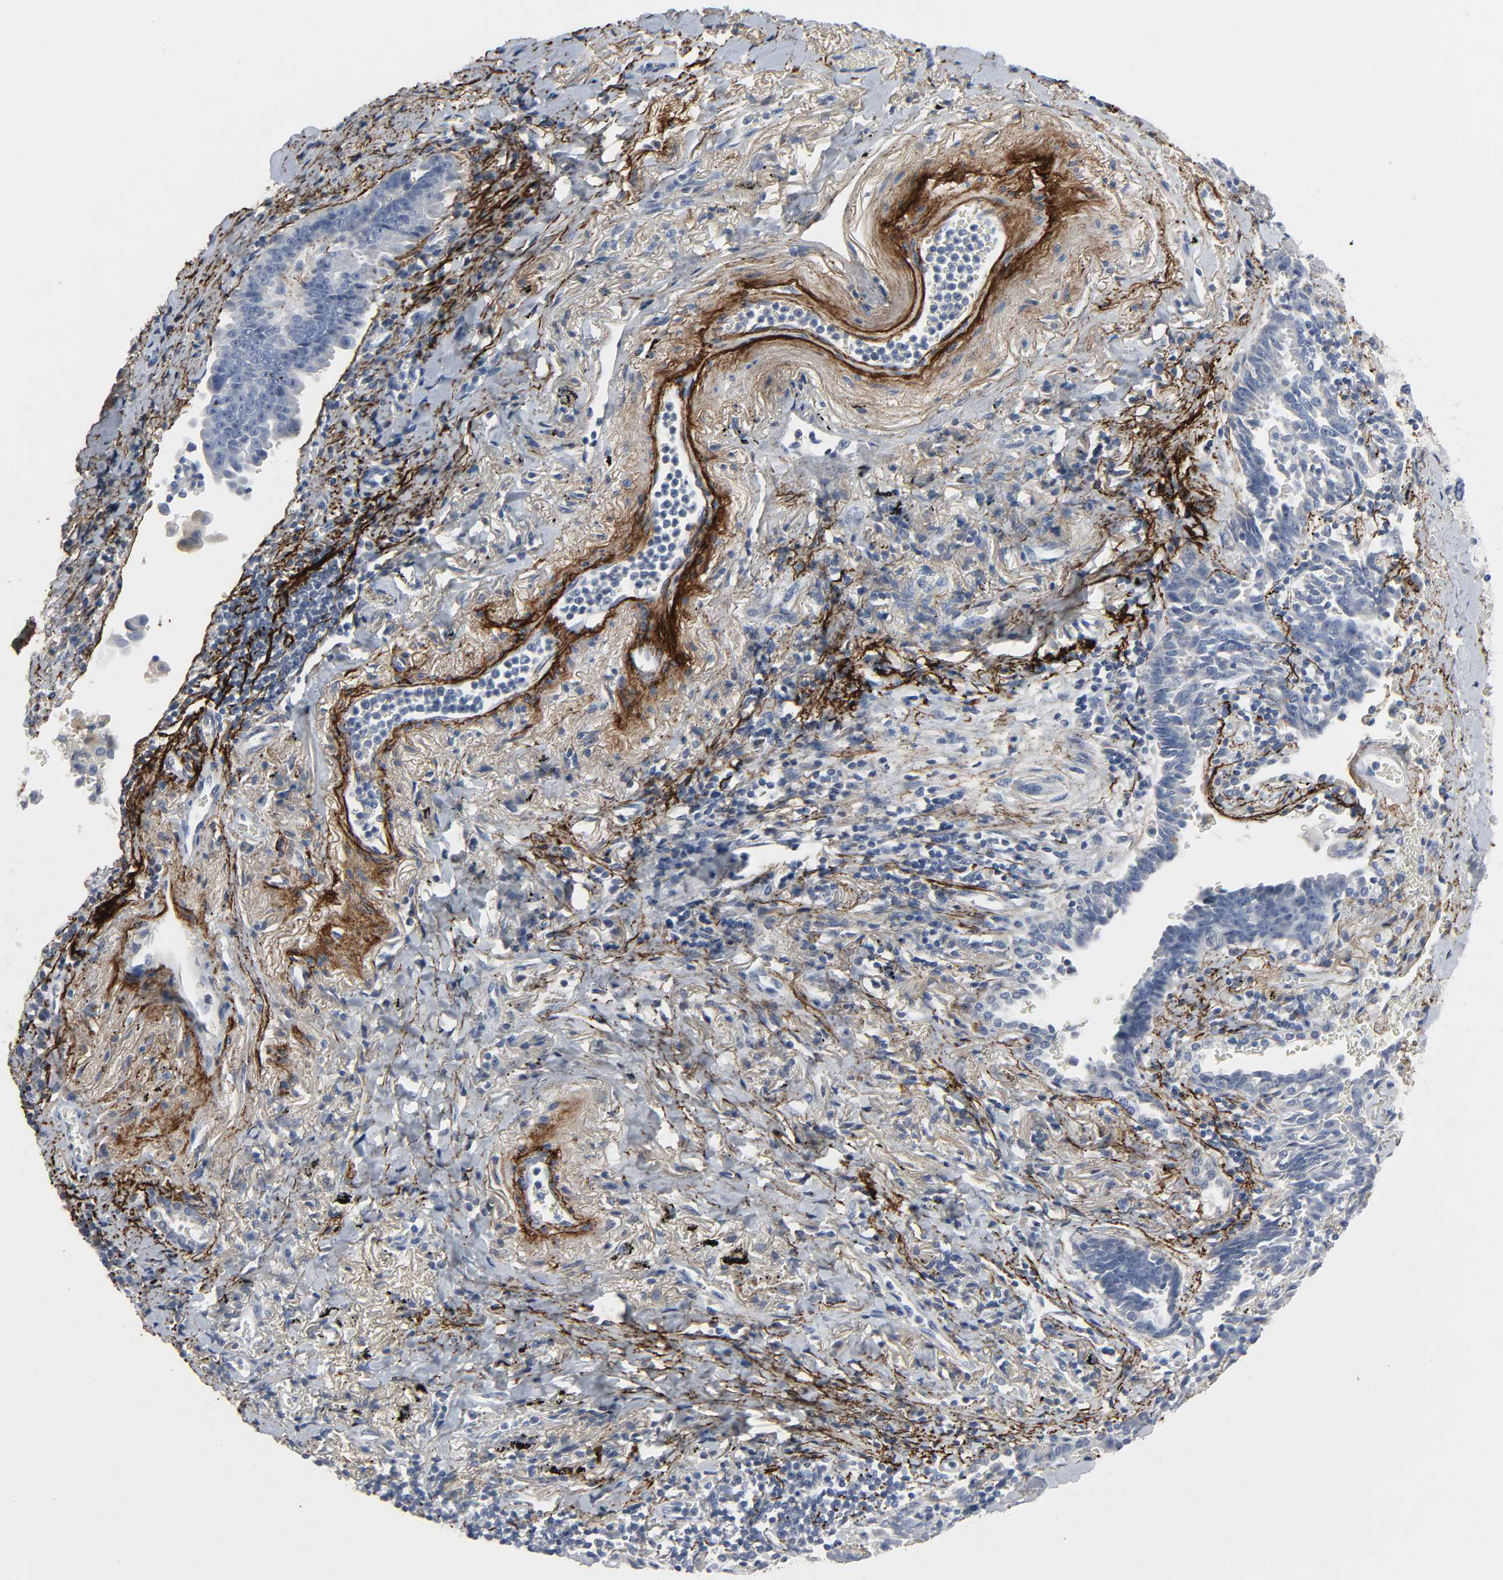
{"staining": {"intensity": "negative", "quantity": "none", "location": "none"}, "tissue": "lung cancer", "cell_type": "Tumor cells", "image_type": "cancer", "snomed": [{"axis": "morphology", "description": "Adenocarcinoma, NOS"}, {"axis": "topography", "description": "Lung"}], "caption": "DAB (3,3'-diaminobenzidine) immunohistochemical staining of lung adenocarcinoma displays no significant expression in tumor cells.", "gene": "FBLN5", "patient": {"sex": "female", "age": 64}}